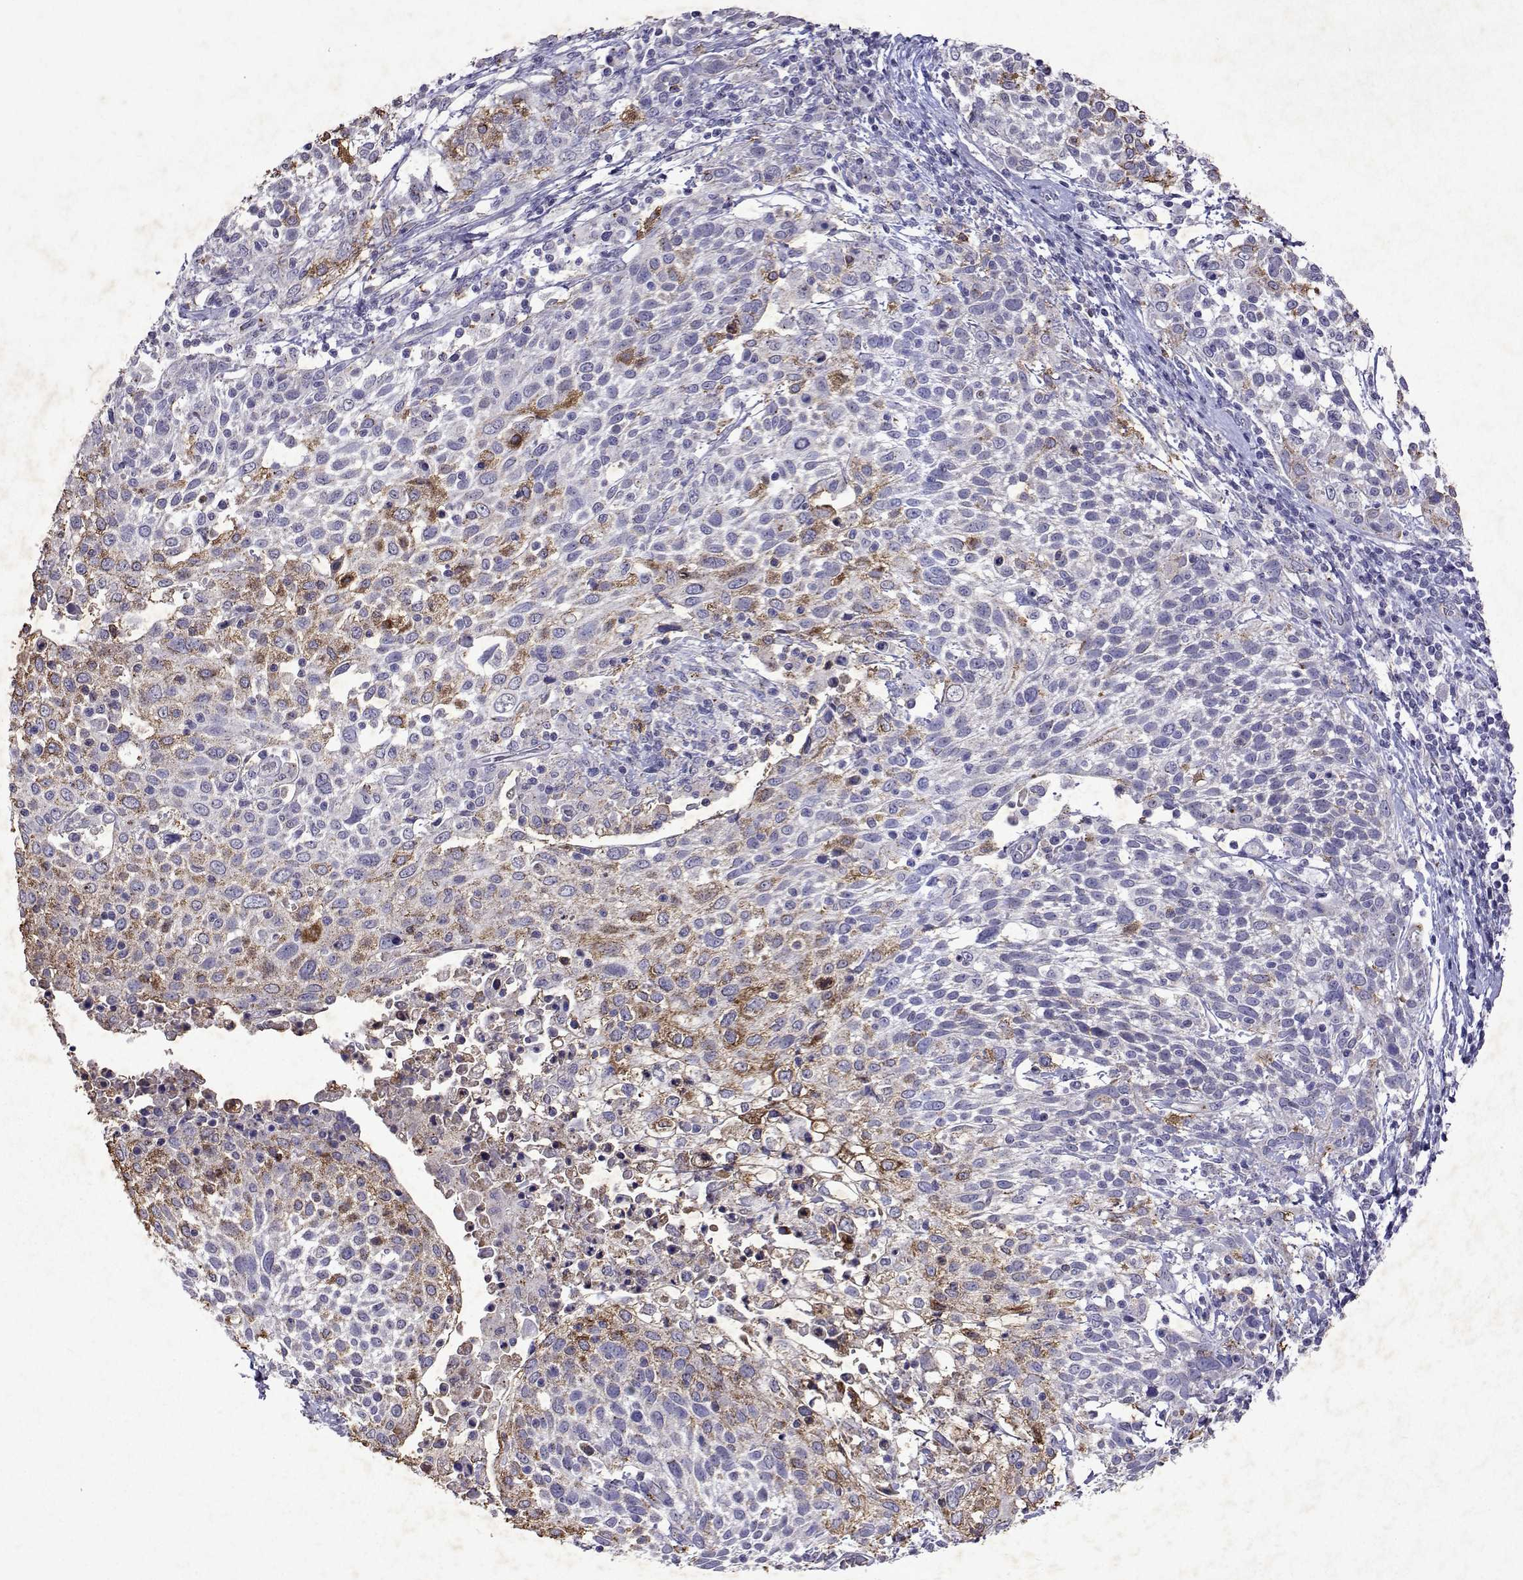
{"staining": {"intensity": "moderate", "quantity": "<25%", "location": "cytoplasmic/membranous"}, "tissue": "cervical cancer", "cell_type": "Tumor cells", "image_type": "cancer", "snomed": [{"axis": "morphology", "description": "Squamous cell carcinoma, NOS"}, {"axis": "topography", "description": "Cervix"}], "caption": "Tumor cells reveal low levels of moderate cytoplasmic/membranous staining in approximately <25% of cells in cervical cancer.", "gene": "DUSP28", "patient": {"sex": "female", "age": 61}}